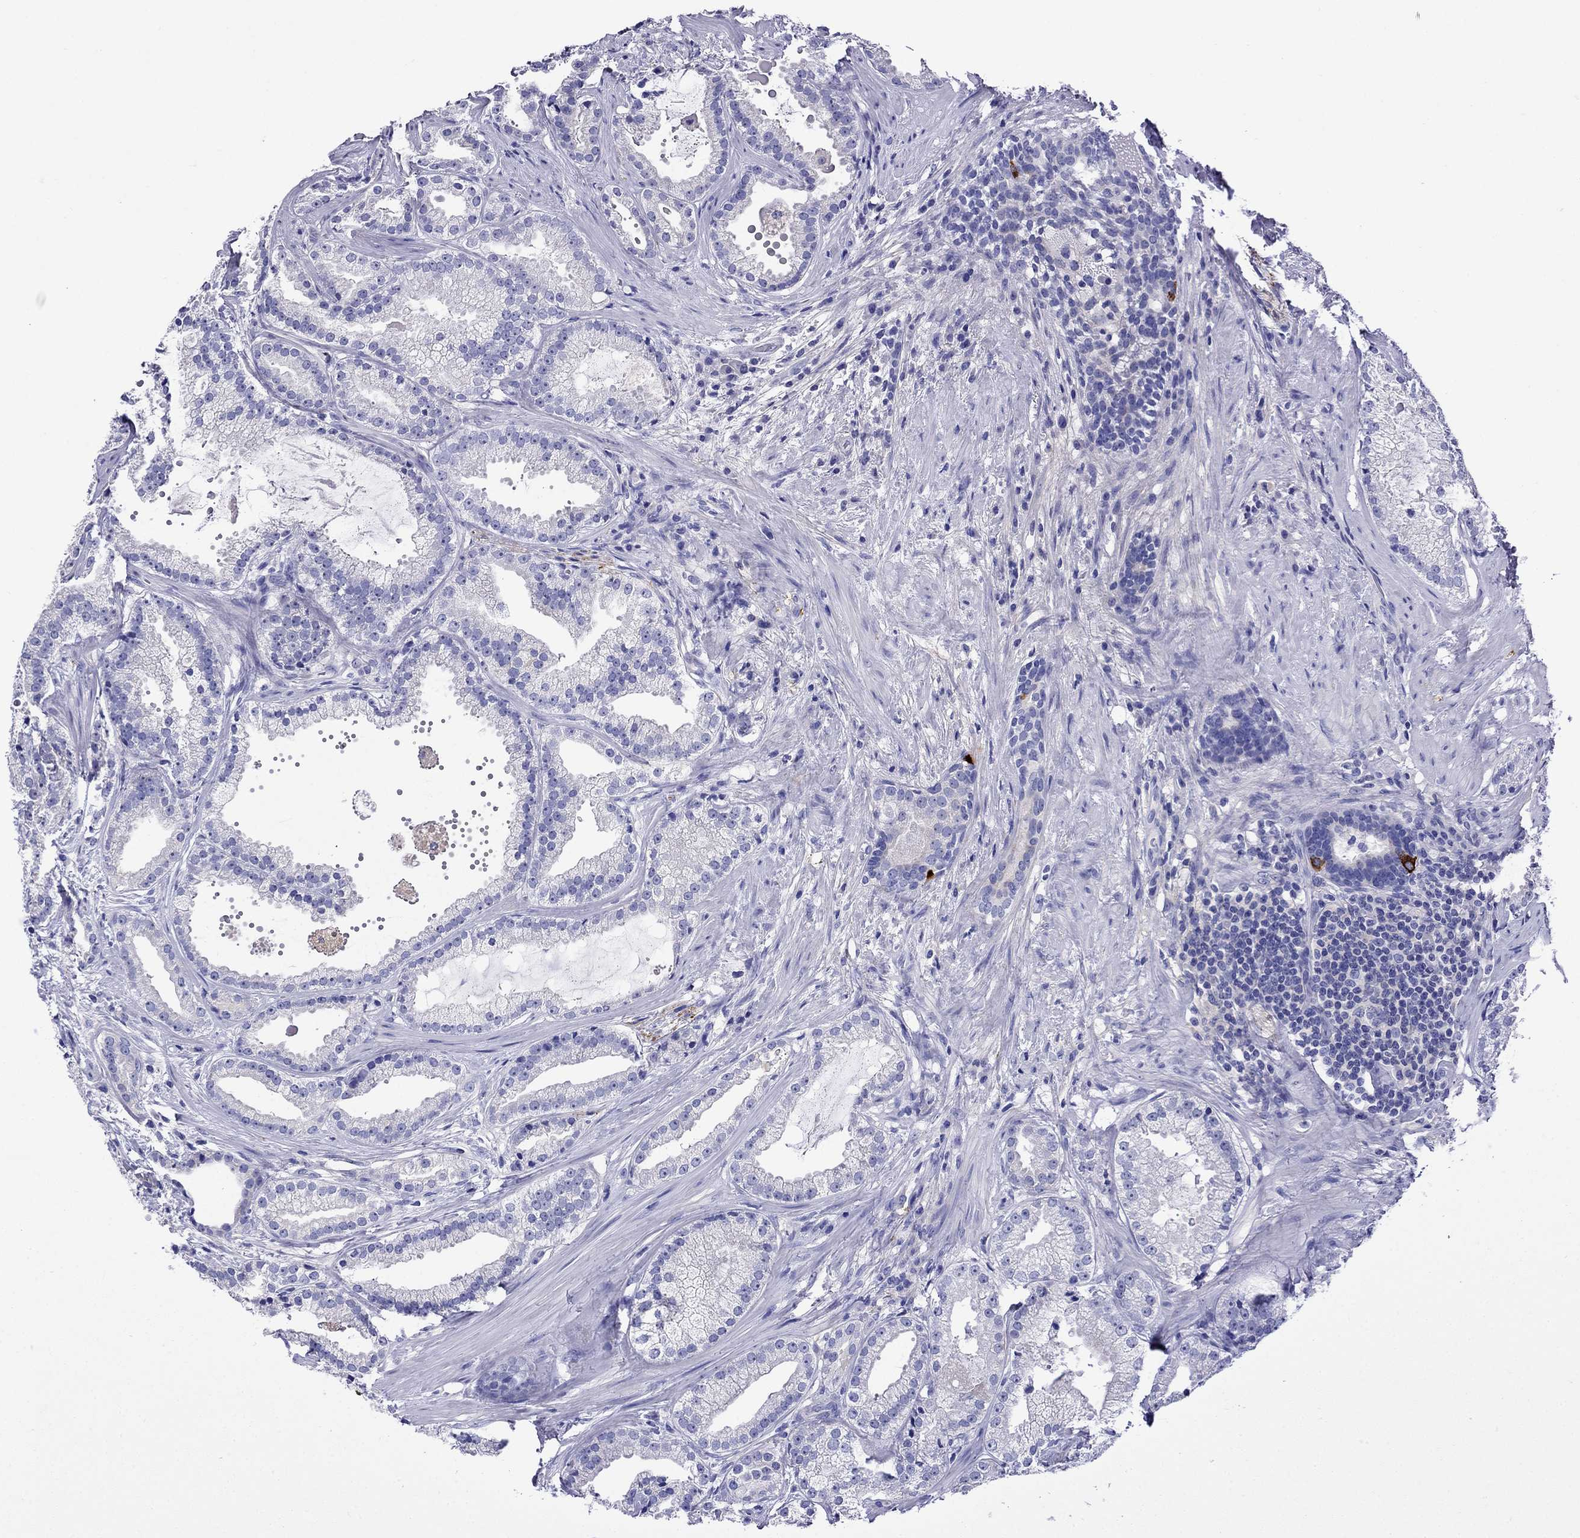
{"staining": {"intensity": "negative", "quantity": "none", "location": "none"}, "tissue": "prostate cancer", "cell_type": "Tumor cells", "image_type": "cancer", "snomed": [{"axis": "morphology", "description": "Adenocarcinoma, NOS"}, {"axis": "morphology", "description": "Adenocarcinoma, High grade"}, {"axis": "topography", "description": "Prostate"}], "caption": "Immunohistochemistry histopathology image of neoplastic tissue: prostate cancer (adenocarcinoma) stained with DAB (3,3'-diaminobenzidine) demonstrates no significant protein staining in tumor cells. Brightfield microscopy of immunohistochemistry (IHC) stained with DAB (3,3'-diaminobenzidine) (brown) and hematoxylin (blue), captured at high magnification.", "gene": "SCG2", "patient": {"sex": "male", "age": 64}}